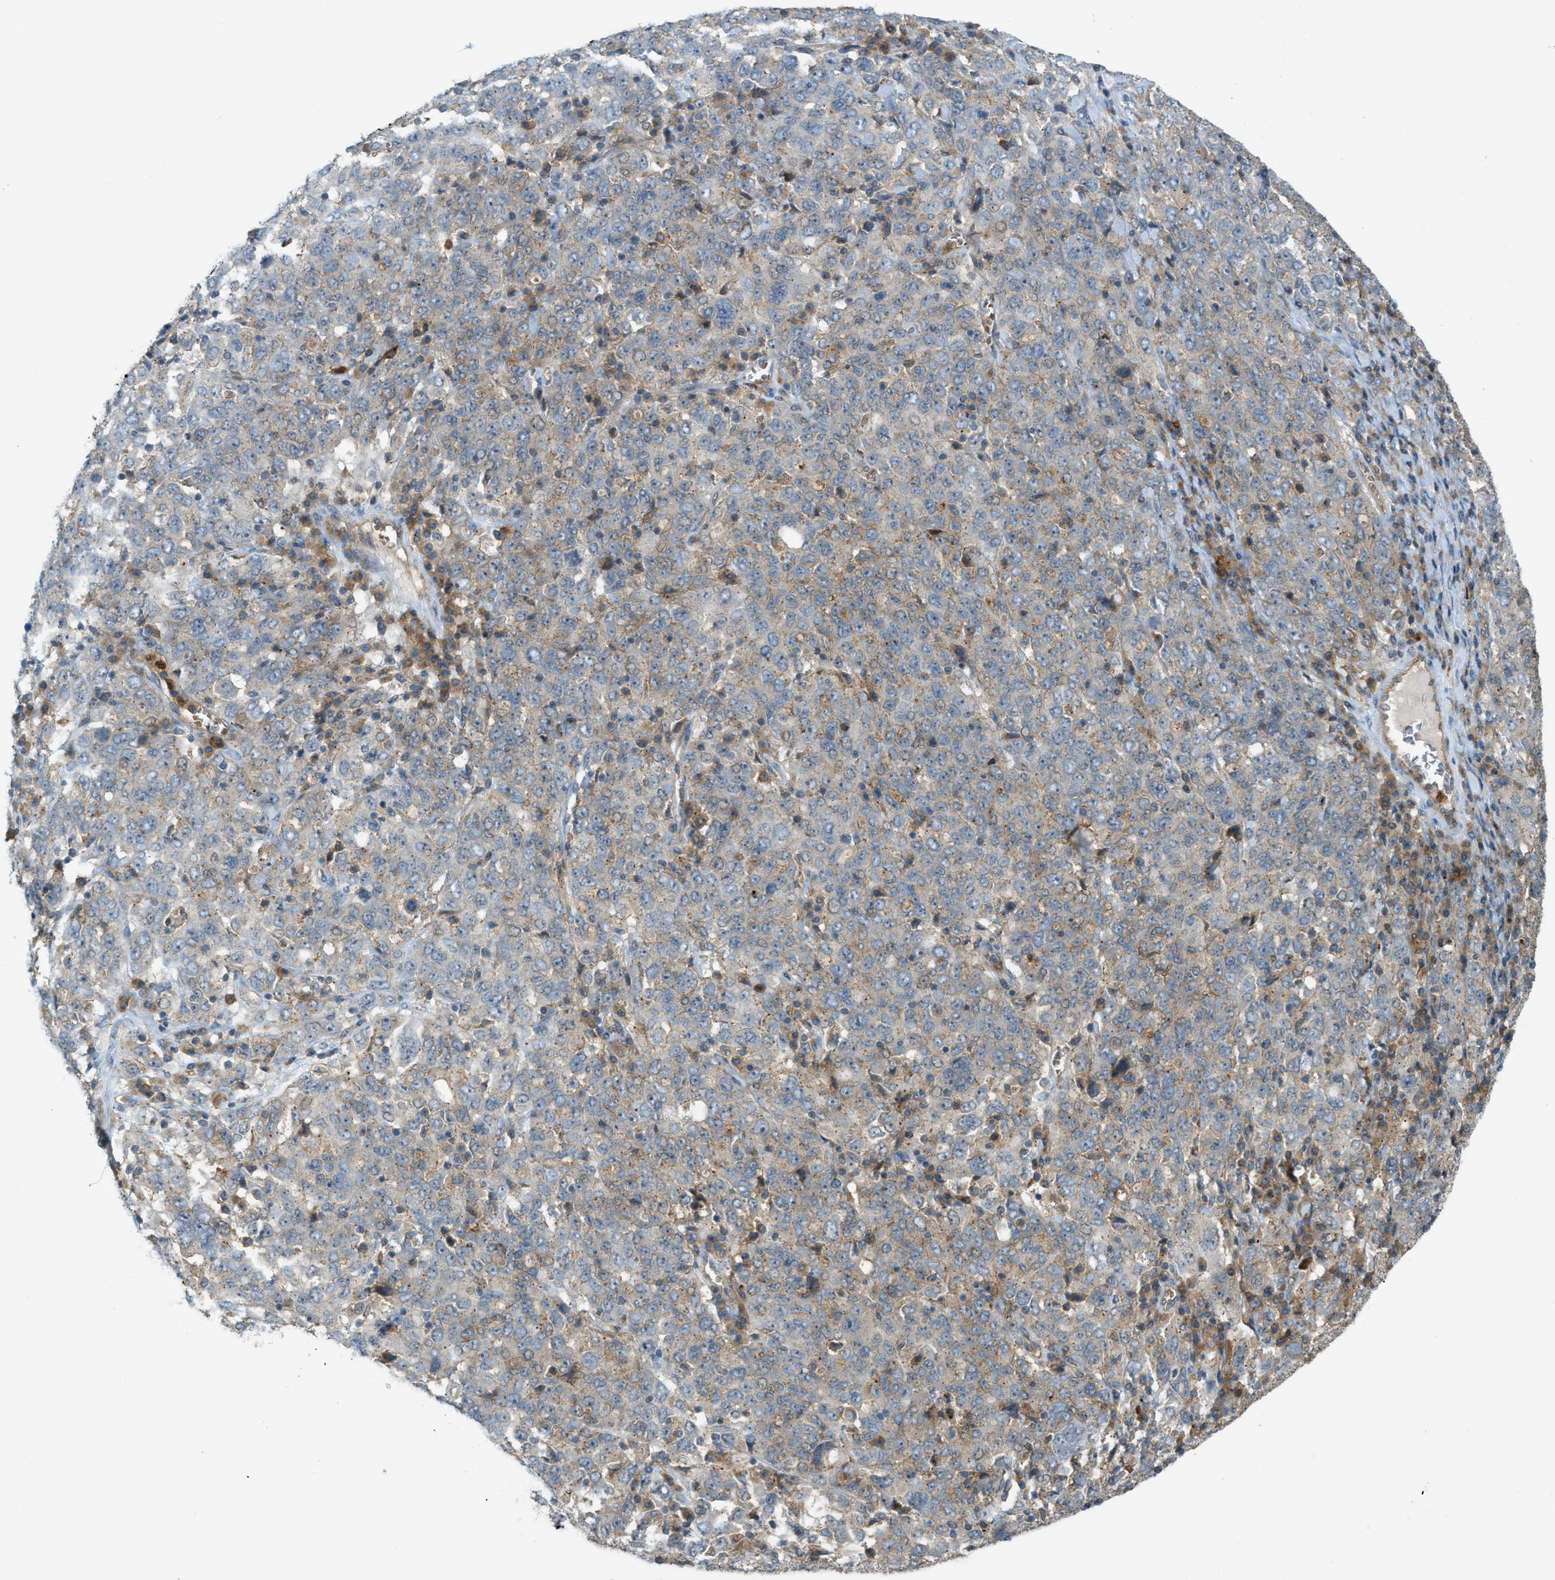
{"staining": {"intensity": "moderate", "quantity": "25%-75%", "location": "cytoplasmic/membranous"}, "tissue": "ovarian cancer", "cell_type": "Tumor cells", "image_type": "cancer", "snomed": [{"axis": "morphology", "description": "Carcinoma, endometroid"}, {"axis": "topography", "description": "Ovary"}], "caption": "Immunohistochemical staining of human ovarian endometroid carcinoma displays medium levels of moderate cytoplasmic/membranous protein expression in about 25%-75% of tumor cells.", "gene": "GRK6", "patient": {"sex": "female", "age": 62}}